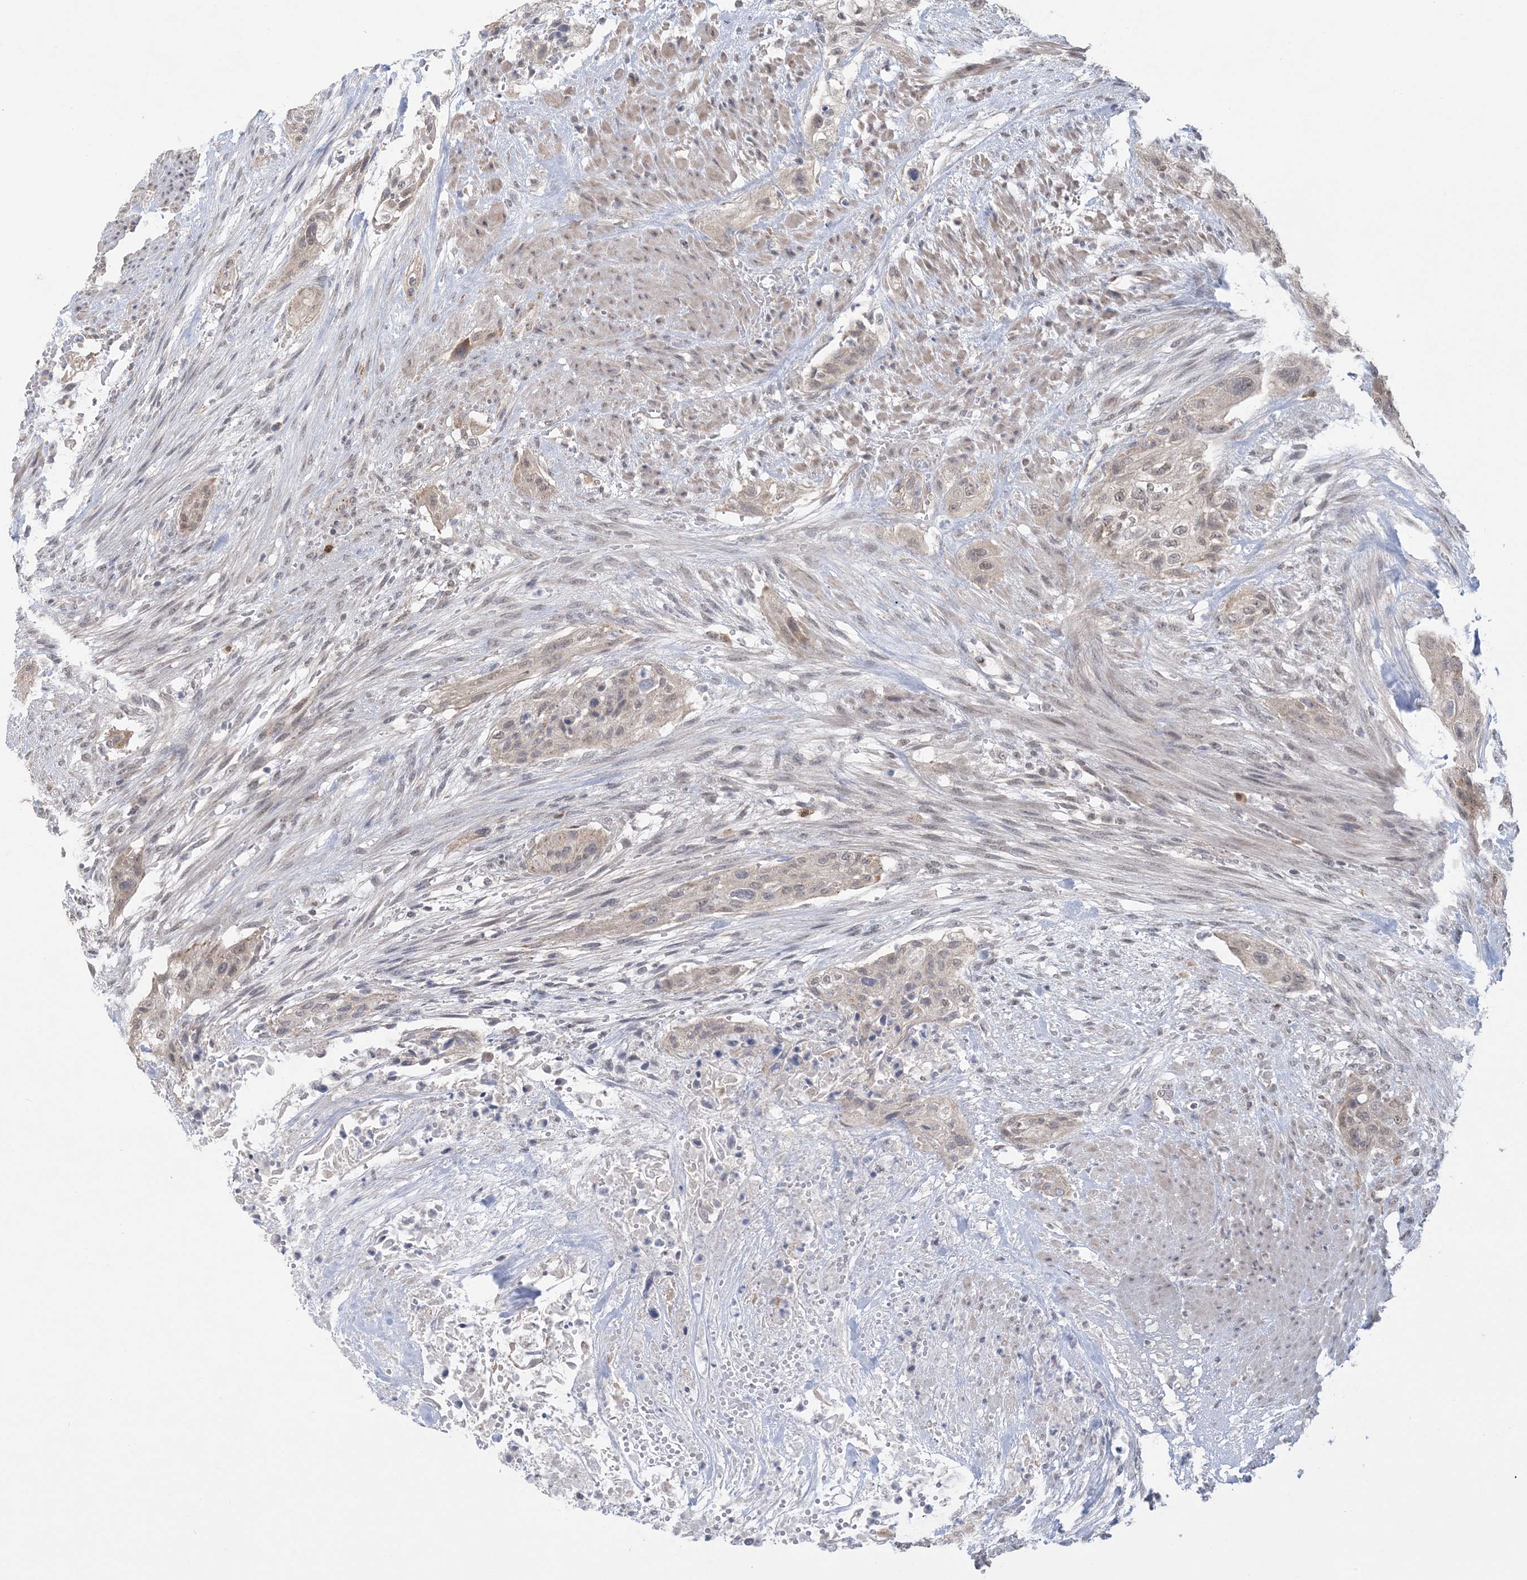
{"staining": {"intensity": "weak", "quantity": "<25%", "location": "nuclear"}, "tissue": "urothelial cancer", "cell_type": "Tumor cells", "image_type": "cancer", "snomed": [{"axis": "morphology", "description": "Urothelial carcinoma, High grade"}, {"axis": "topography", "description": "Urinary bladder"}], "caption": "This is an immunohistochemistry micrograph of human urothelial cancer. There is no staining in tumor cells.", "gene": "TRMT10C", "patient": {"sex": "male", "age": 35}}